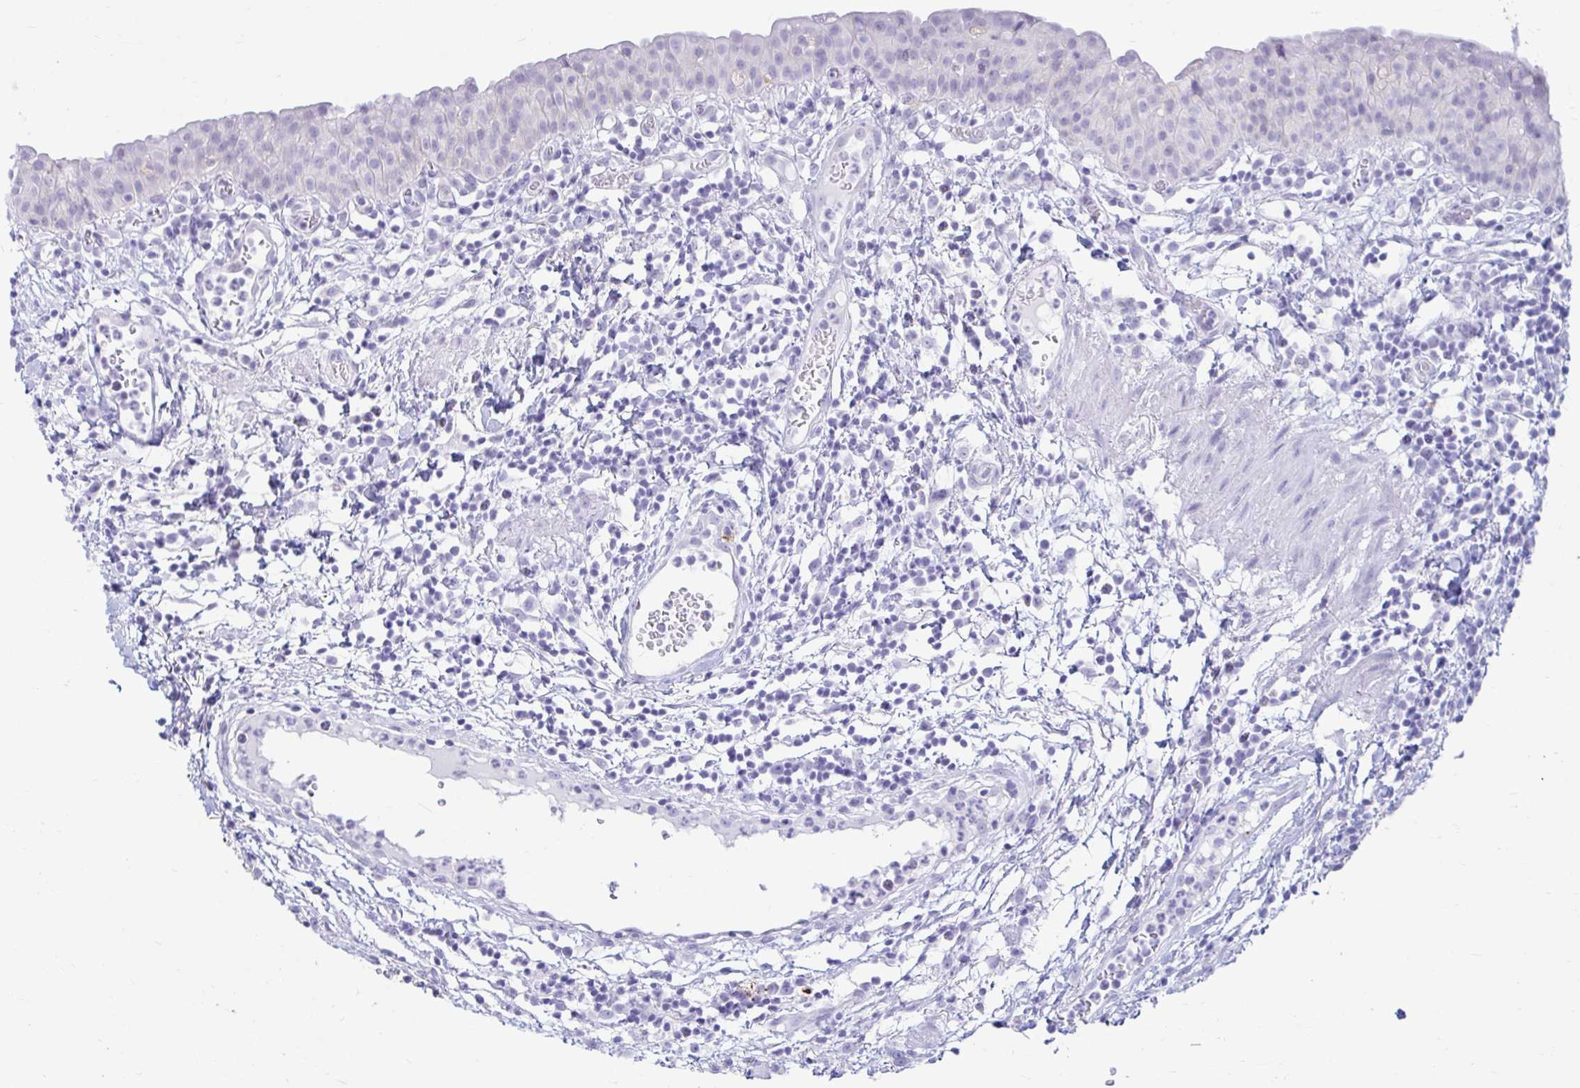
{"staining": {"intensity": "negative", "quantity": "none", "location": "none"}, "tissue": "urinary bladder", "cell_type": "Urothelial cells", "image_type": "normal", "snomed": [{"axis": "morphology", "description": "Normal tissue, NOS"}, {"axis": "morphology", "description": "Inflammation, NOS"}, {"axis": "topography", "description": "Urinary bladder"}], "caption": "Immunohistochemistry image of normal human urinary bladder stained for a protein (brown), which reveals no staining in urothelial cells.", "gene": "ERICH6", "patient": {"sex": "male", "age": 57}}